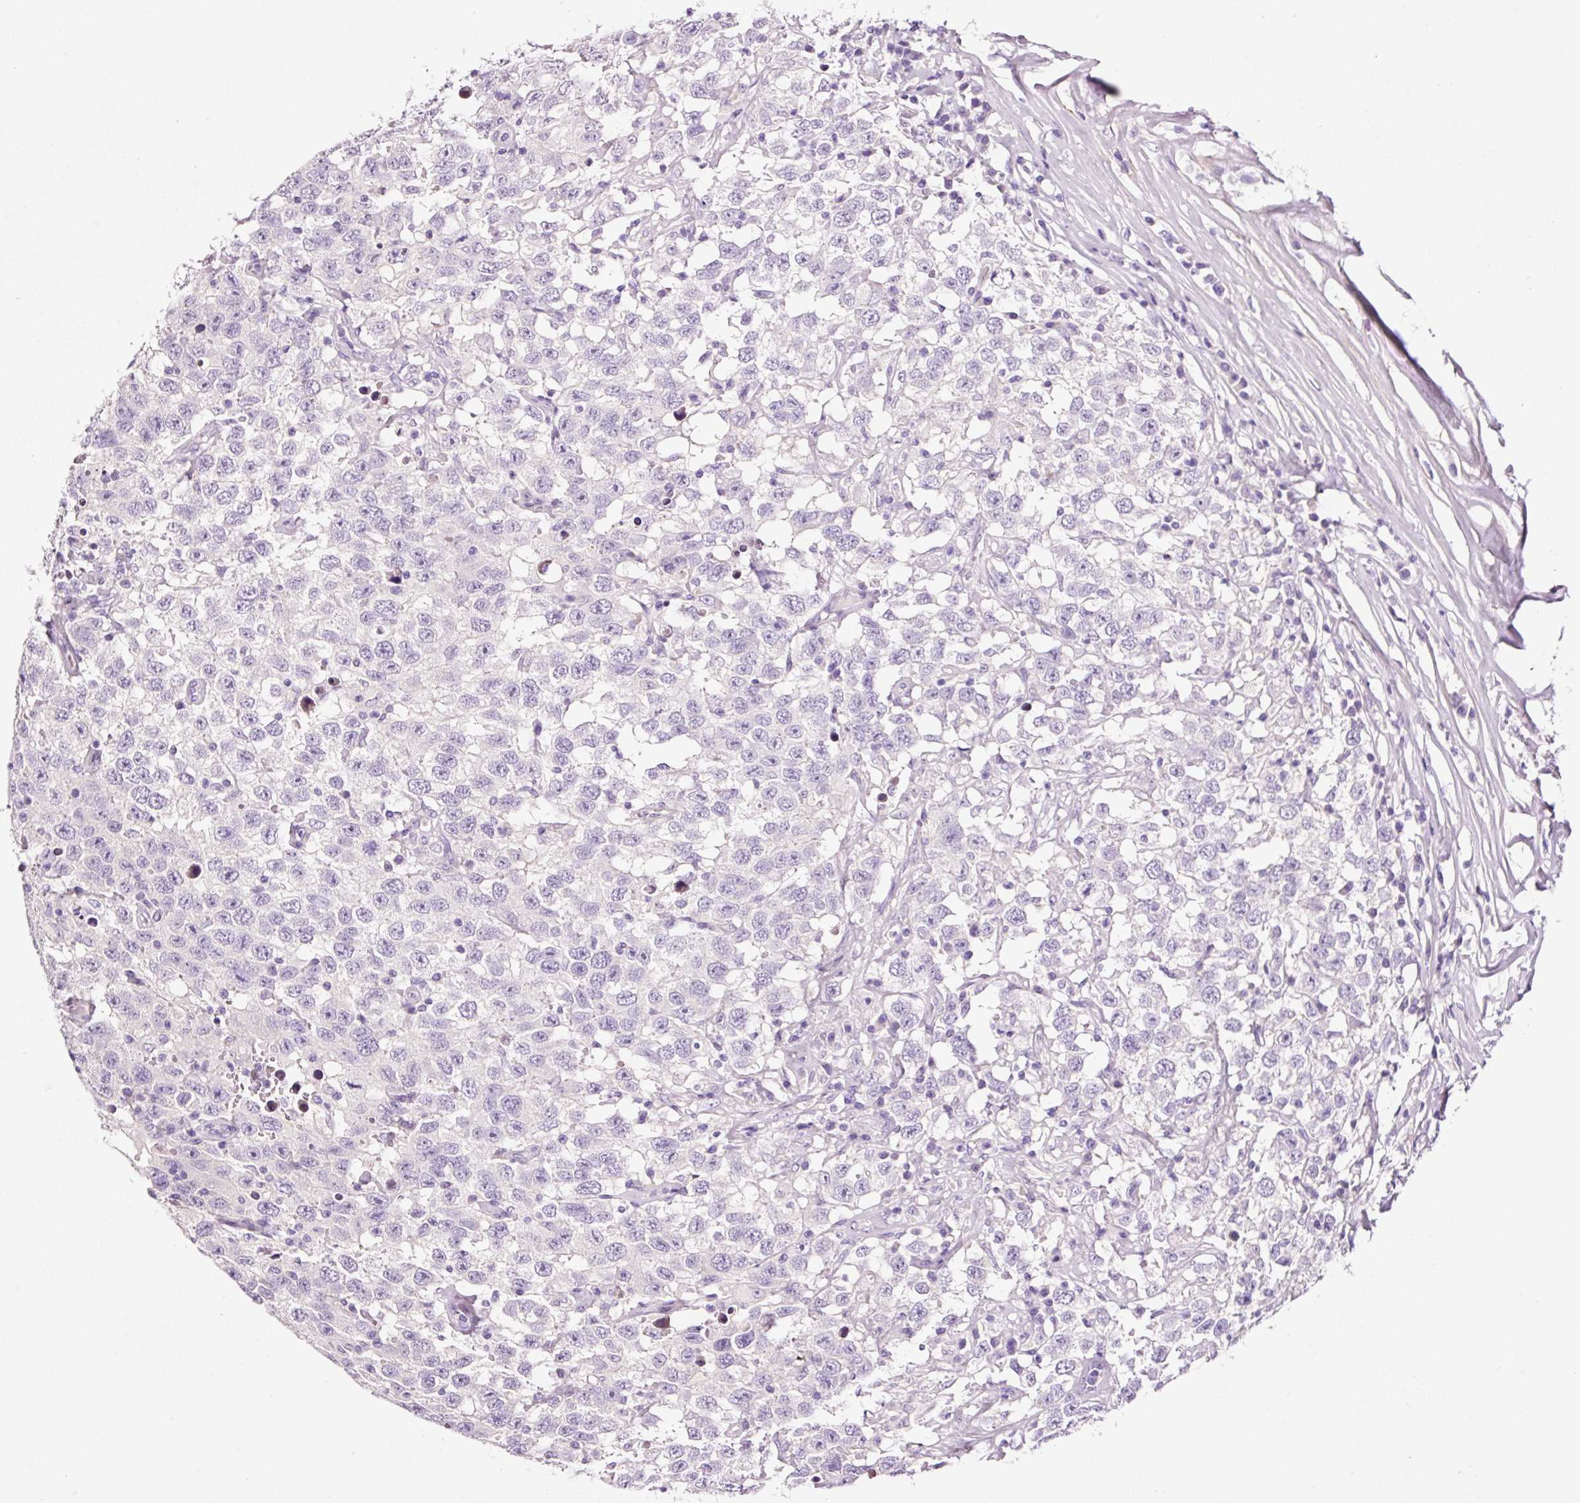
{"staining": {"intensity": "negative", "quantity": "none", "location": "none"}, "tissue": "testis cancer", "cell_type": "Tumor cells", "image_type": "cancer", "snomed": [{"axis": "morphology", "description": "Seminoma, NOS"}, {"axis": "topography", "description": "Testis"}], "caption": "Protein analysis of testis cancer (seminoma) displays no significant positivity in tumor cells.", "gene": "PAM", "patient": {"sex": "male", "age": 41}}